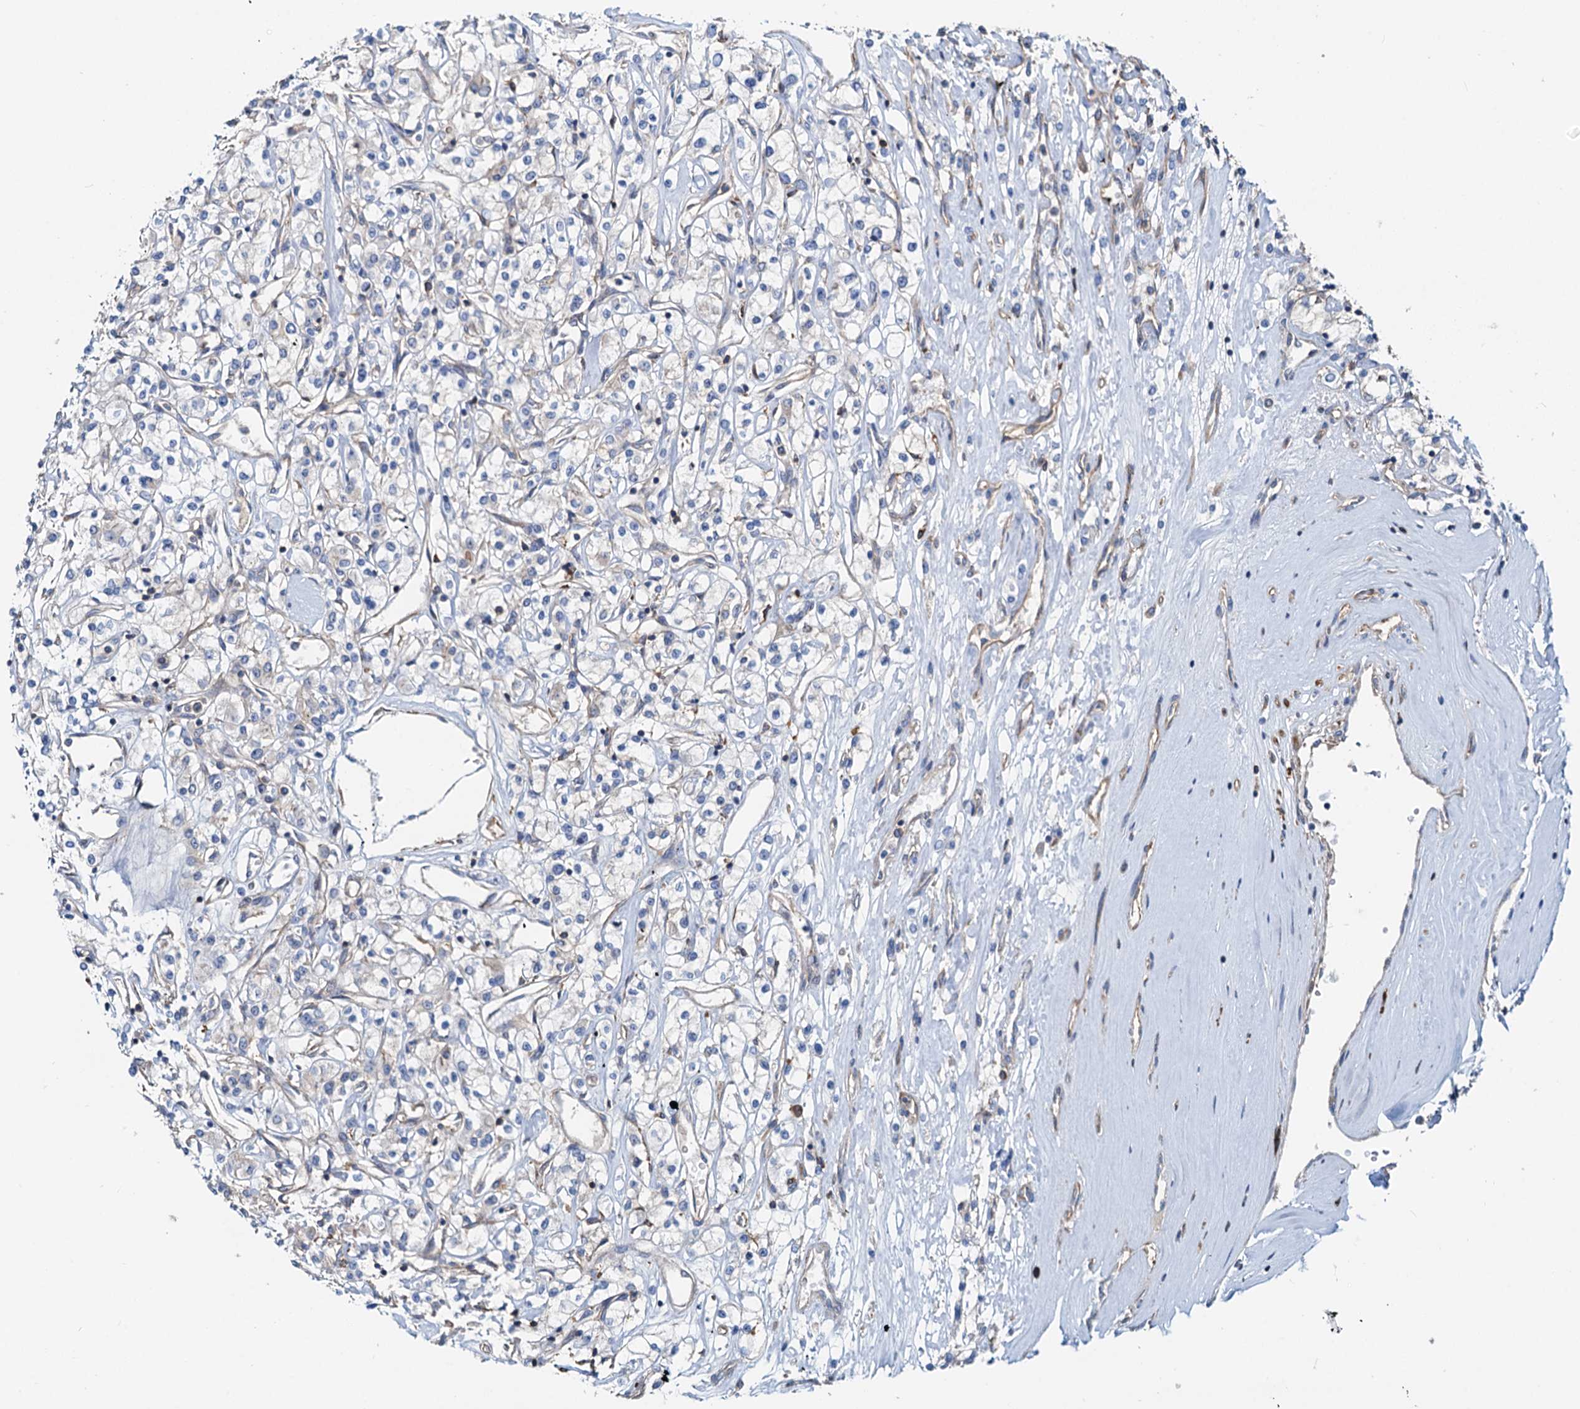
{"staining": {"intensity": "negative", "quantity": "none", "location": "none"}, "tissue": "renal cancer", "cell_type": "Tumor cells", "image_type": "cancer", "snomed": [{"axis": "morphology", "description": "Adenocarcinoma, NOS"}, {"axis": "topography", "description": "Kidney"}], "caption": "Tumor cells are negative for brown protein staining in renal adenocarcinoma. (DAB (3,3'-diaminobenzidine) immunohistochemistry visualized using brightfield microscopy, high magnification).", "gene": "LNX2", "patient": {"sex": "female", "age": 59}}